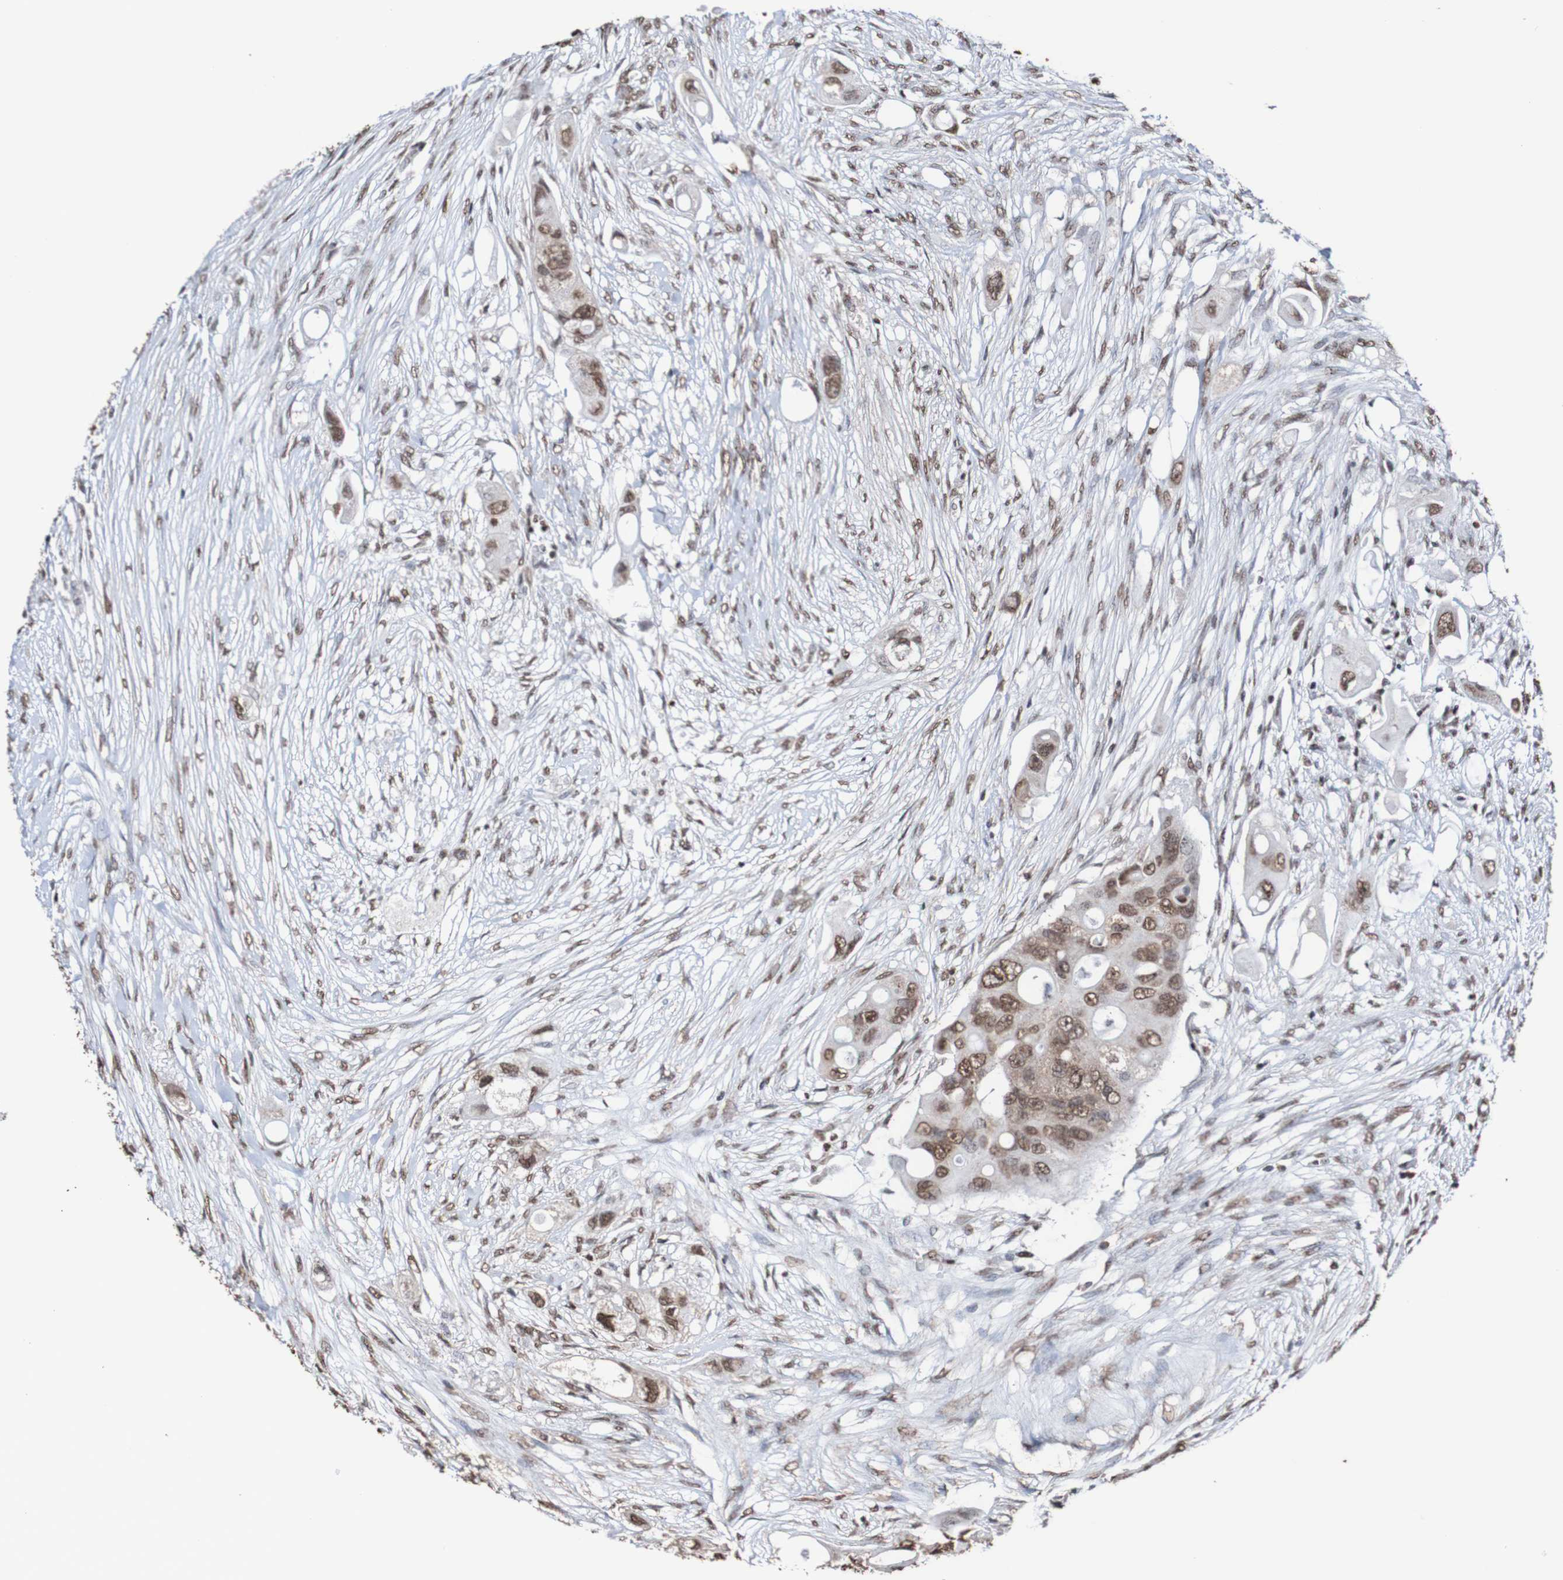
{"staining": {"intensity": "moderate", "quantity": ">75%", "location": "cytoplasmic/membranous,nuclear"}, "tissue": "colorectal cancer", "cell_type": "Tumor cells", "image_type": "cancer", "snomed": [{"axis": "morphology", "description": "Adenocarcinoma, NOS"}, {"axis": "topography", "description": "Colon"}], "caption": "Protein positivity by immunohistochemistry displays moderate cytoplasmic/membranous and nuclear positivity in about >75% of tumor cells in adenocarcinoma (colorectal).", "gene": "GFI1", "patient": {"sex": "female", "age": 57}}